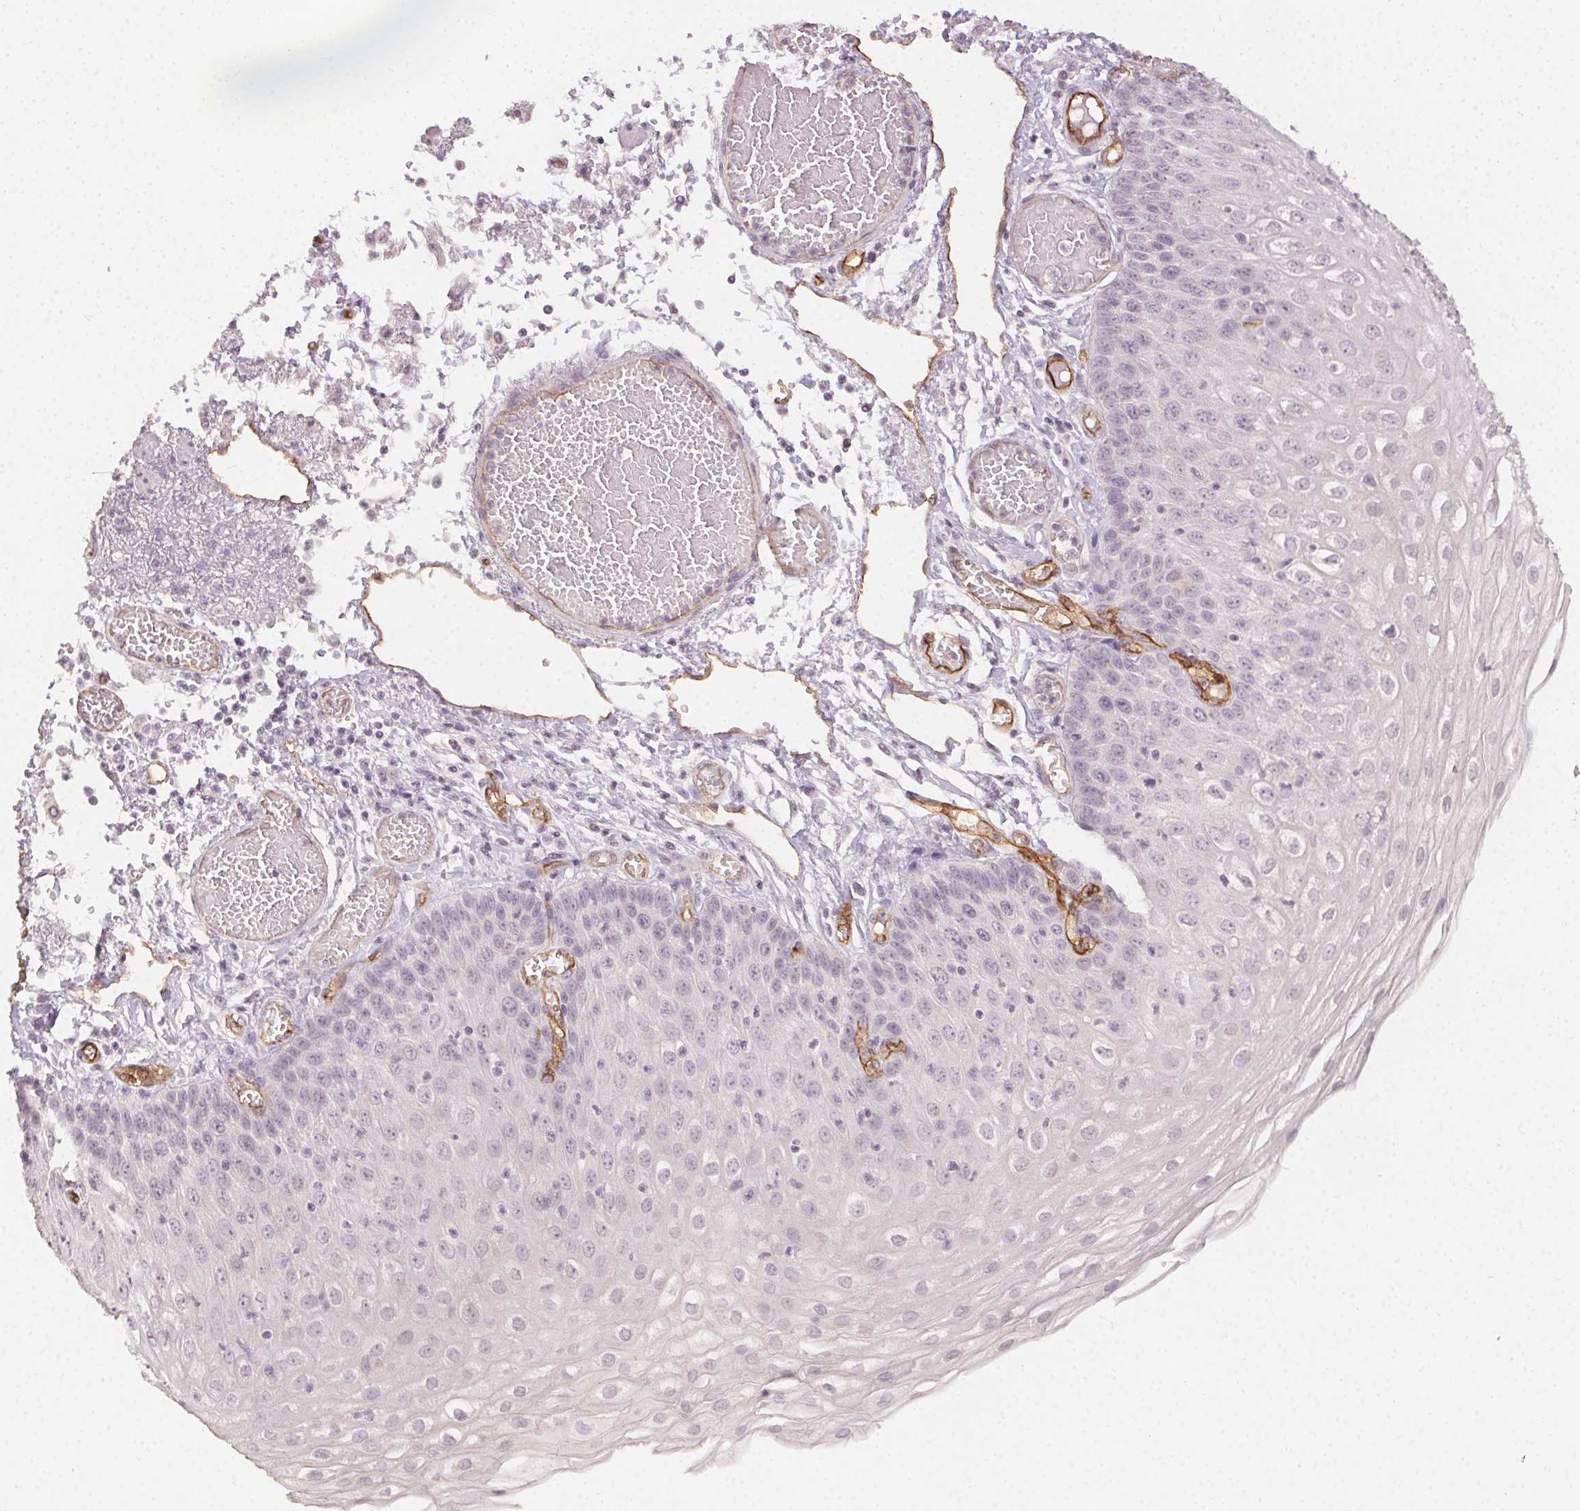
{"staining": {"intensity": "negative", "quantity": "none", "location": "none"}, "tissue": "esophagus", "cell_type": "Squamous epithelial cells", "image_type": "normal", "snomed": [{"axis": "morphology", "description": "Normal tissue, NOS"}, {"axis": "morphology", "description": "Adenocarcinoma, NOS"}, {"axis": "topography", "description": "Esophagus"}], "caption": "Protein analysis of unremarkable esophagus demonstrates no significant positivity in squamous epithelial cells.", "gene": "PODXL", "patient": {"sex": "male", "age": 81}}